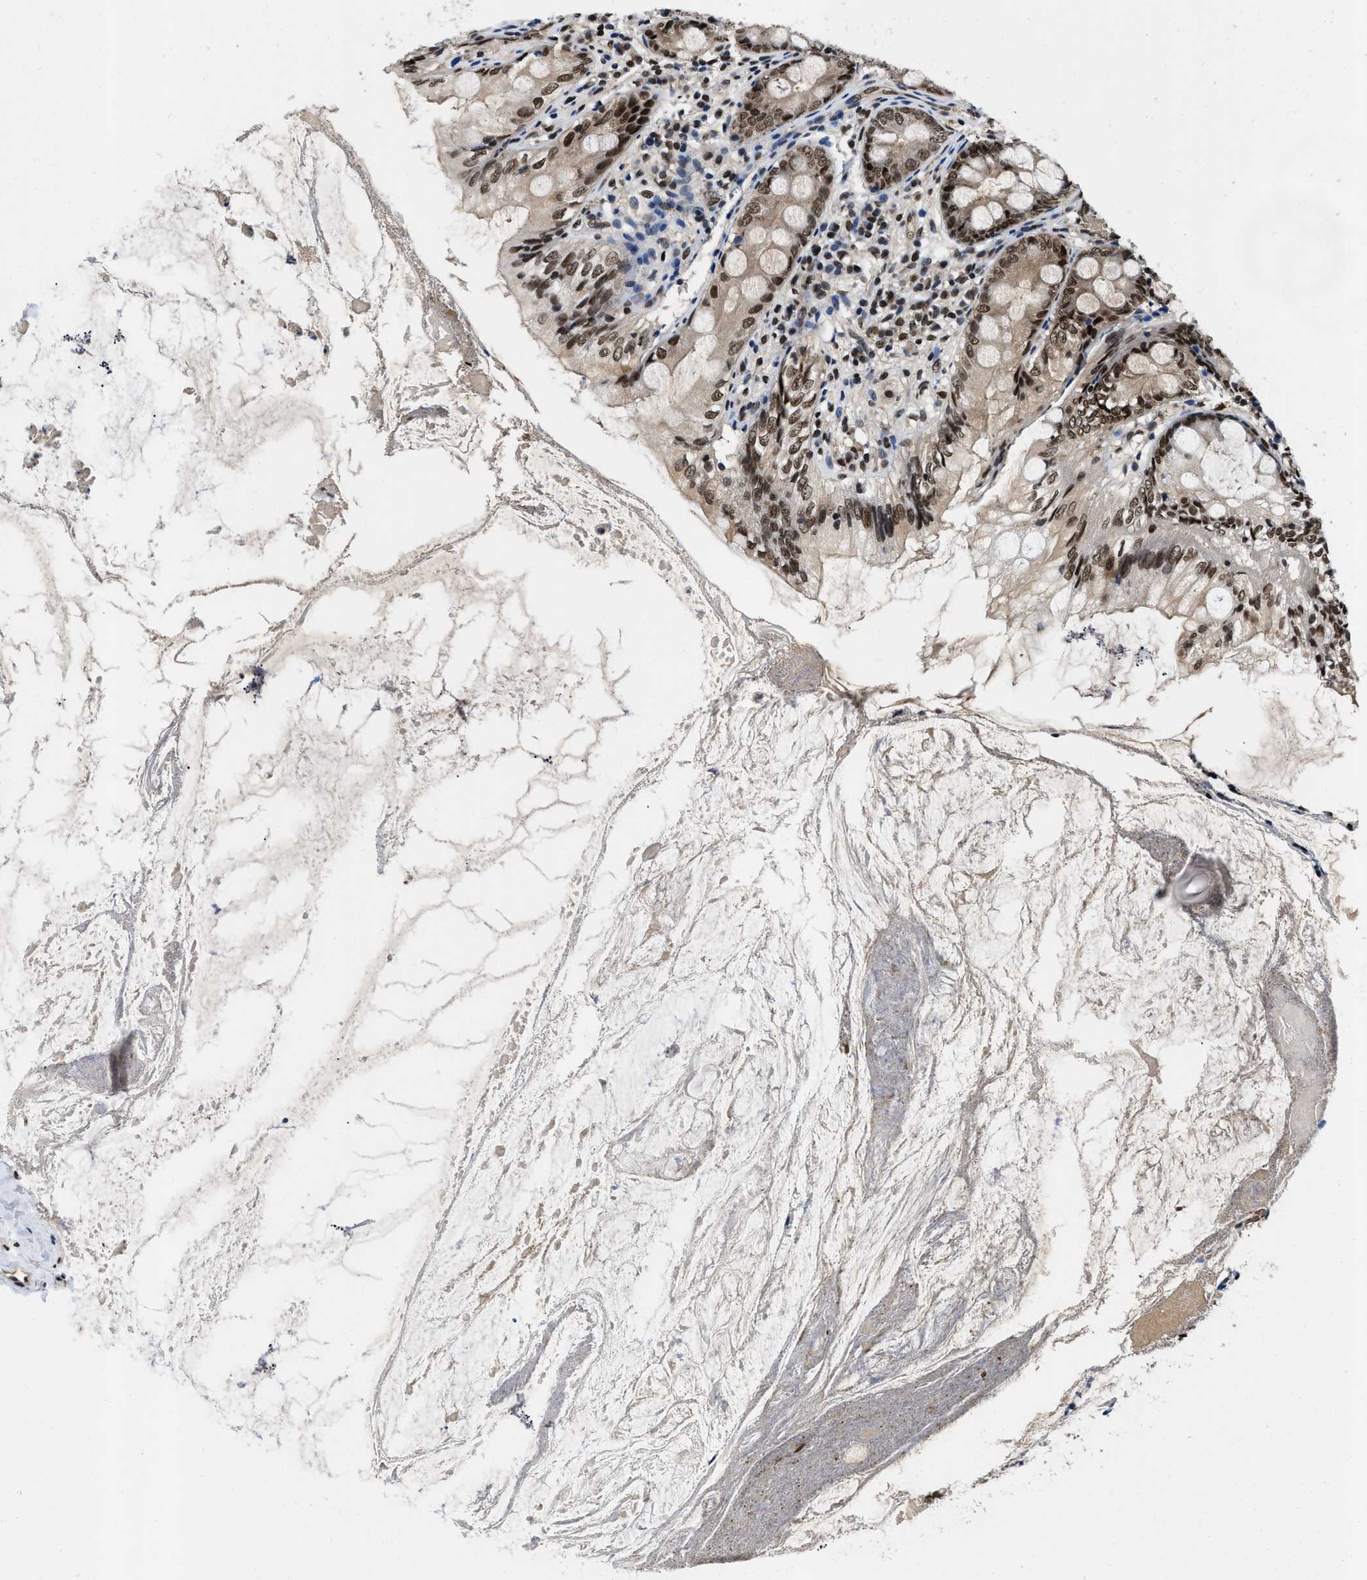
{"staining": {"intensity": "strong", "quantity": ">75%", "location": "nuclear"}, "tissue": "appendix", "cell_type": "Glandular cells", "image_type": "normal", "snomed": [{"axis": "morphology", "description": "Normal tissue, NOS"}, {"axis": "topography", "description": "Appendix"}], "caption": "Benign appendix shows strong nuclear staining in approximately >75% of glandular cells, visualized by immunohistochemistry. Using DAB (3,3'-diaminobenzidine) (brown) and hematoxylin (blue) stains, captured at high magnification using brightfield microscopy.", "gene": "SAFB", "patient": {"sex": "female", "age": 77}}